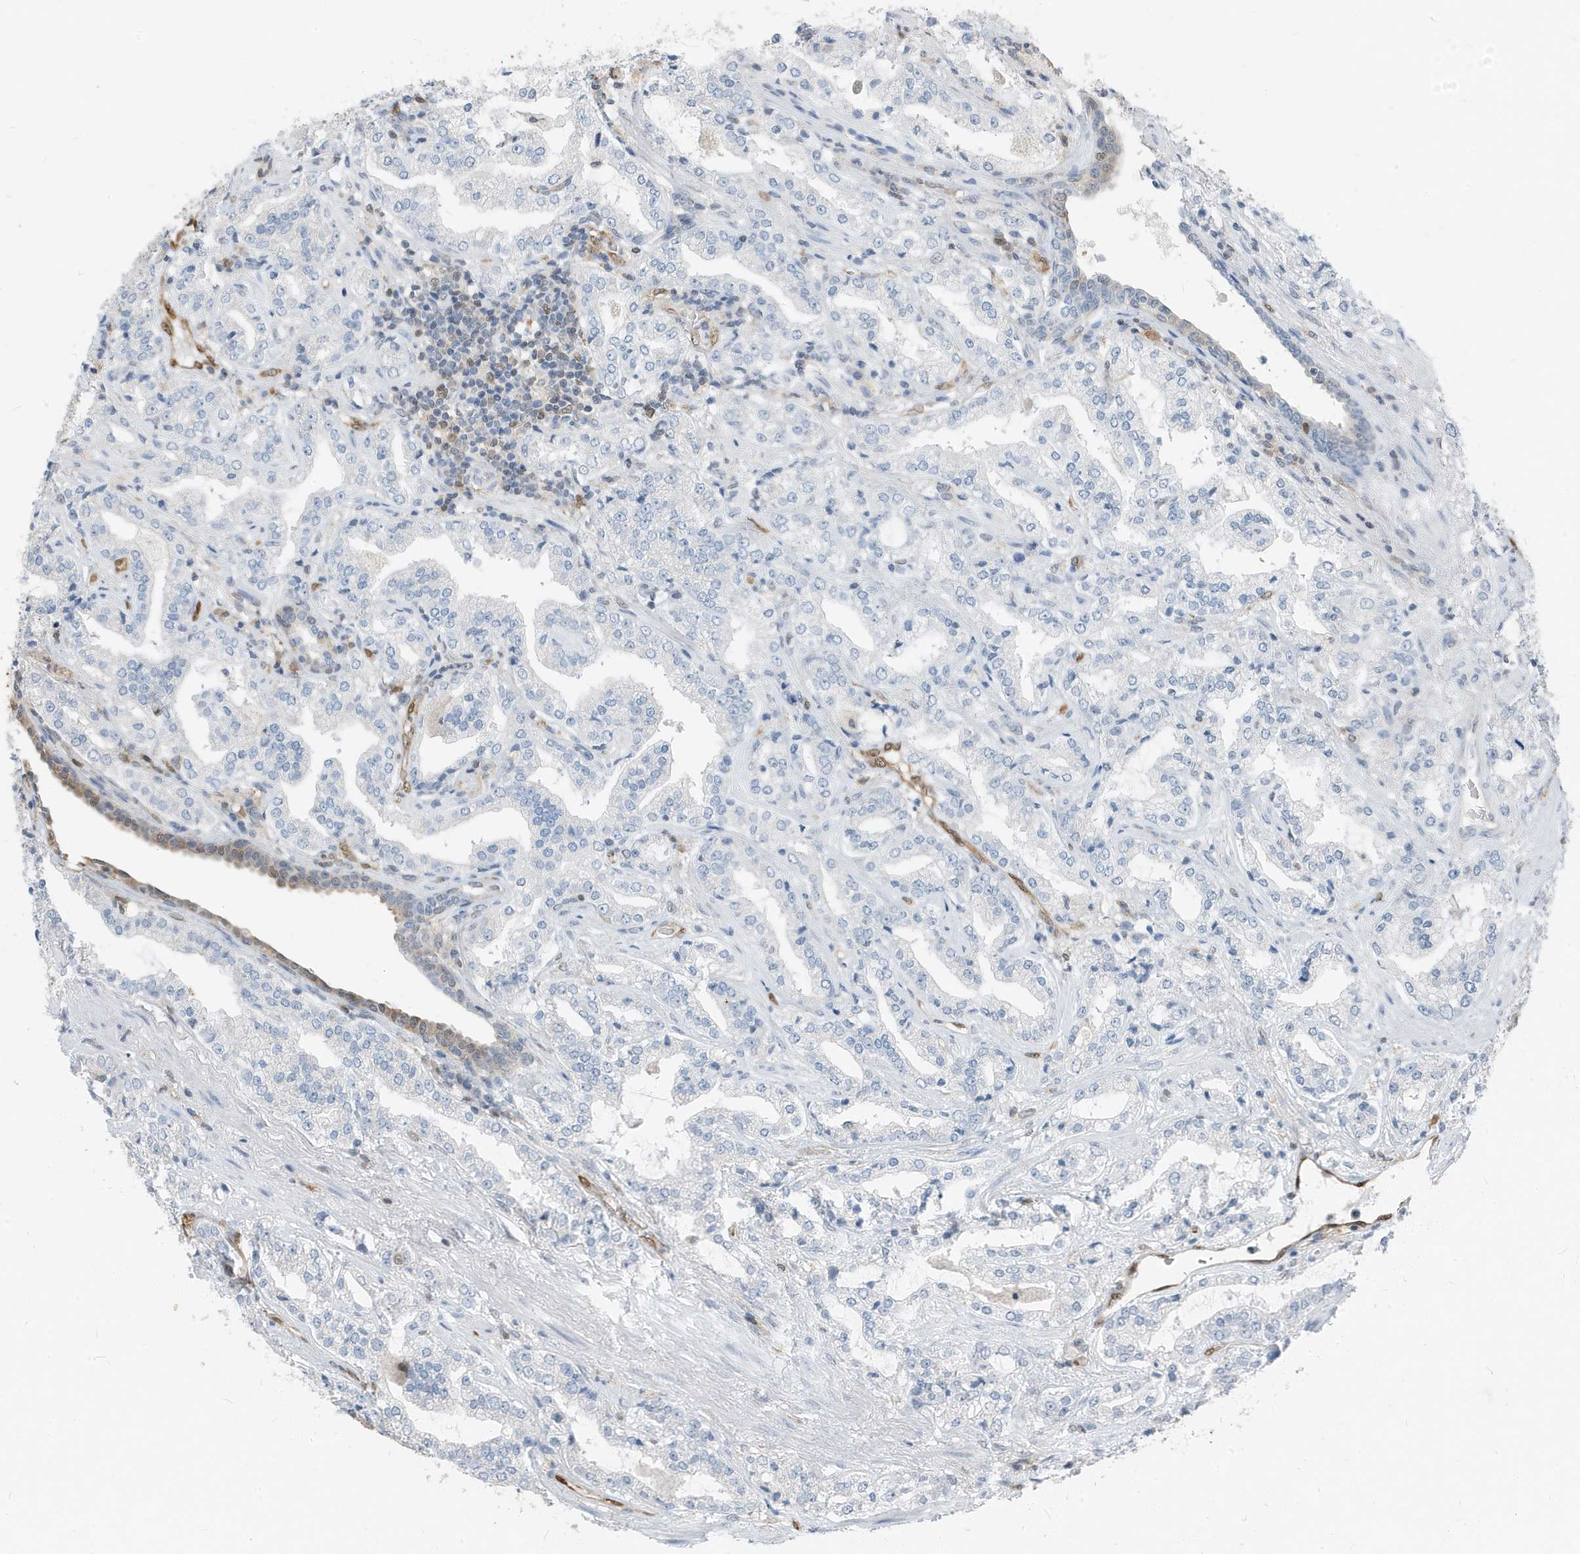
{"staining": {"intensity": "negative", "quantity": "none", "location": "none"}, "tissue": "prostate cancer", "cell_type": "Tumor cells", "image_type": "cancer", "snomed": [{"axis": "morphology", "description": "Adenocarcinoma, High grade"}, {"axis": "topography", "description": "Prostate"}], "caption": "High power microscopy image of an IHC photomicrograph of high-grade adenocarcinoma (prostate), revealing no significant expression in tumor cells.", "gene": "NCOA7", "patient": {"sex": "male", "age": 64}}